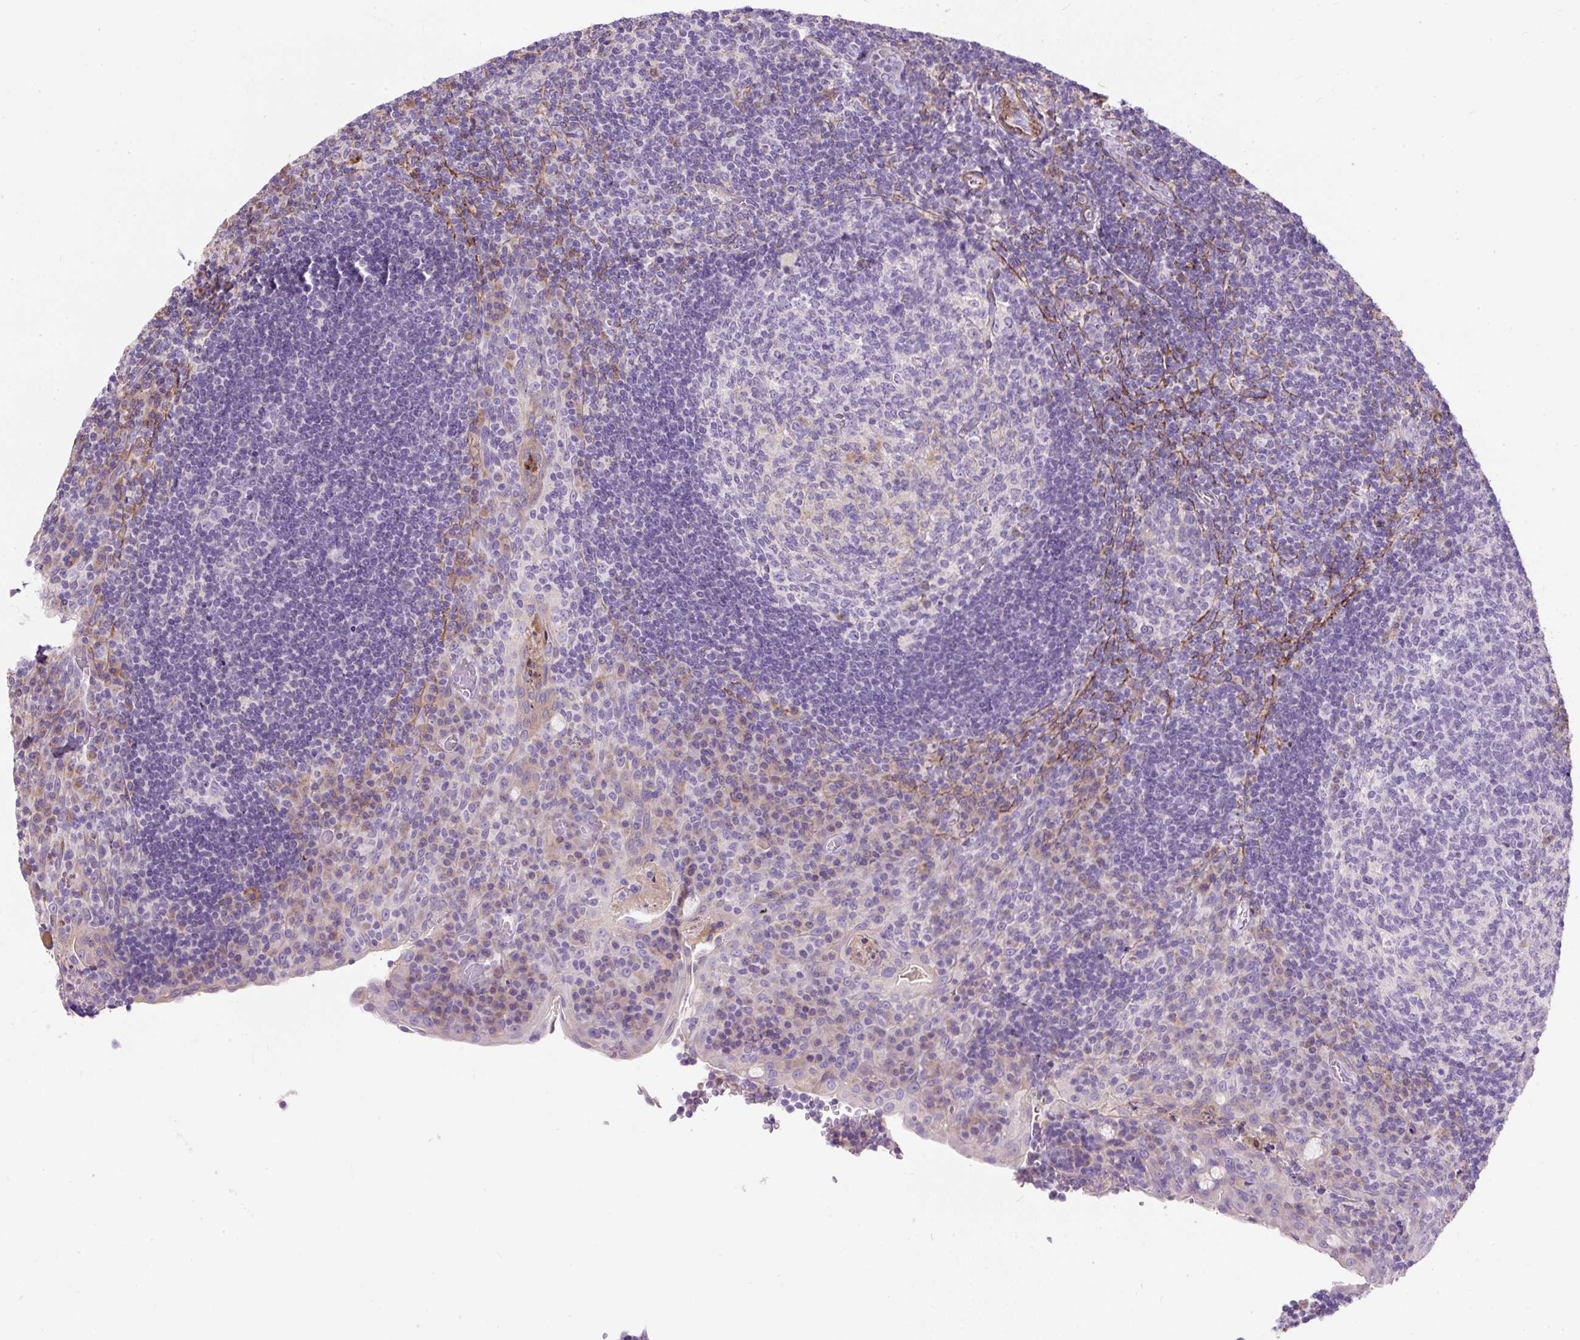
{"staining": {"intensity": "negative", "quantity": "none", "location": "none"}, "tissue": "tonsil", "cell_type": "Germinal center cells", "image_type": "normal", "snomed": [{"axis": "morphology", "description": "Normal tissue, NOS"}, {"axis": "topography", "description": "Tonsil"}], "caption": "IHC of normal human tonsil exhibits no staining in germinal center cells.", "gene": "SUSD5", "patient": {"sex": "male", "age": 17}}